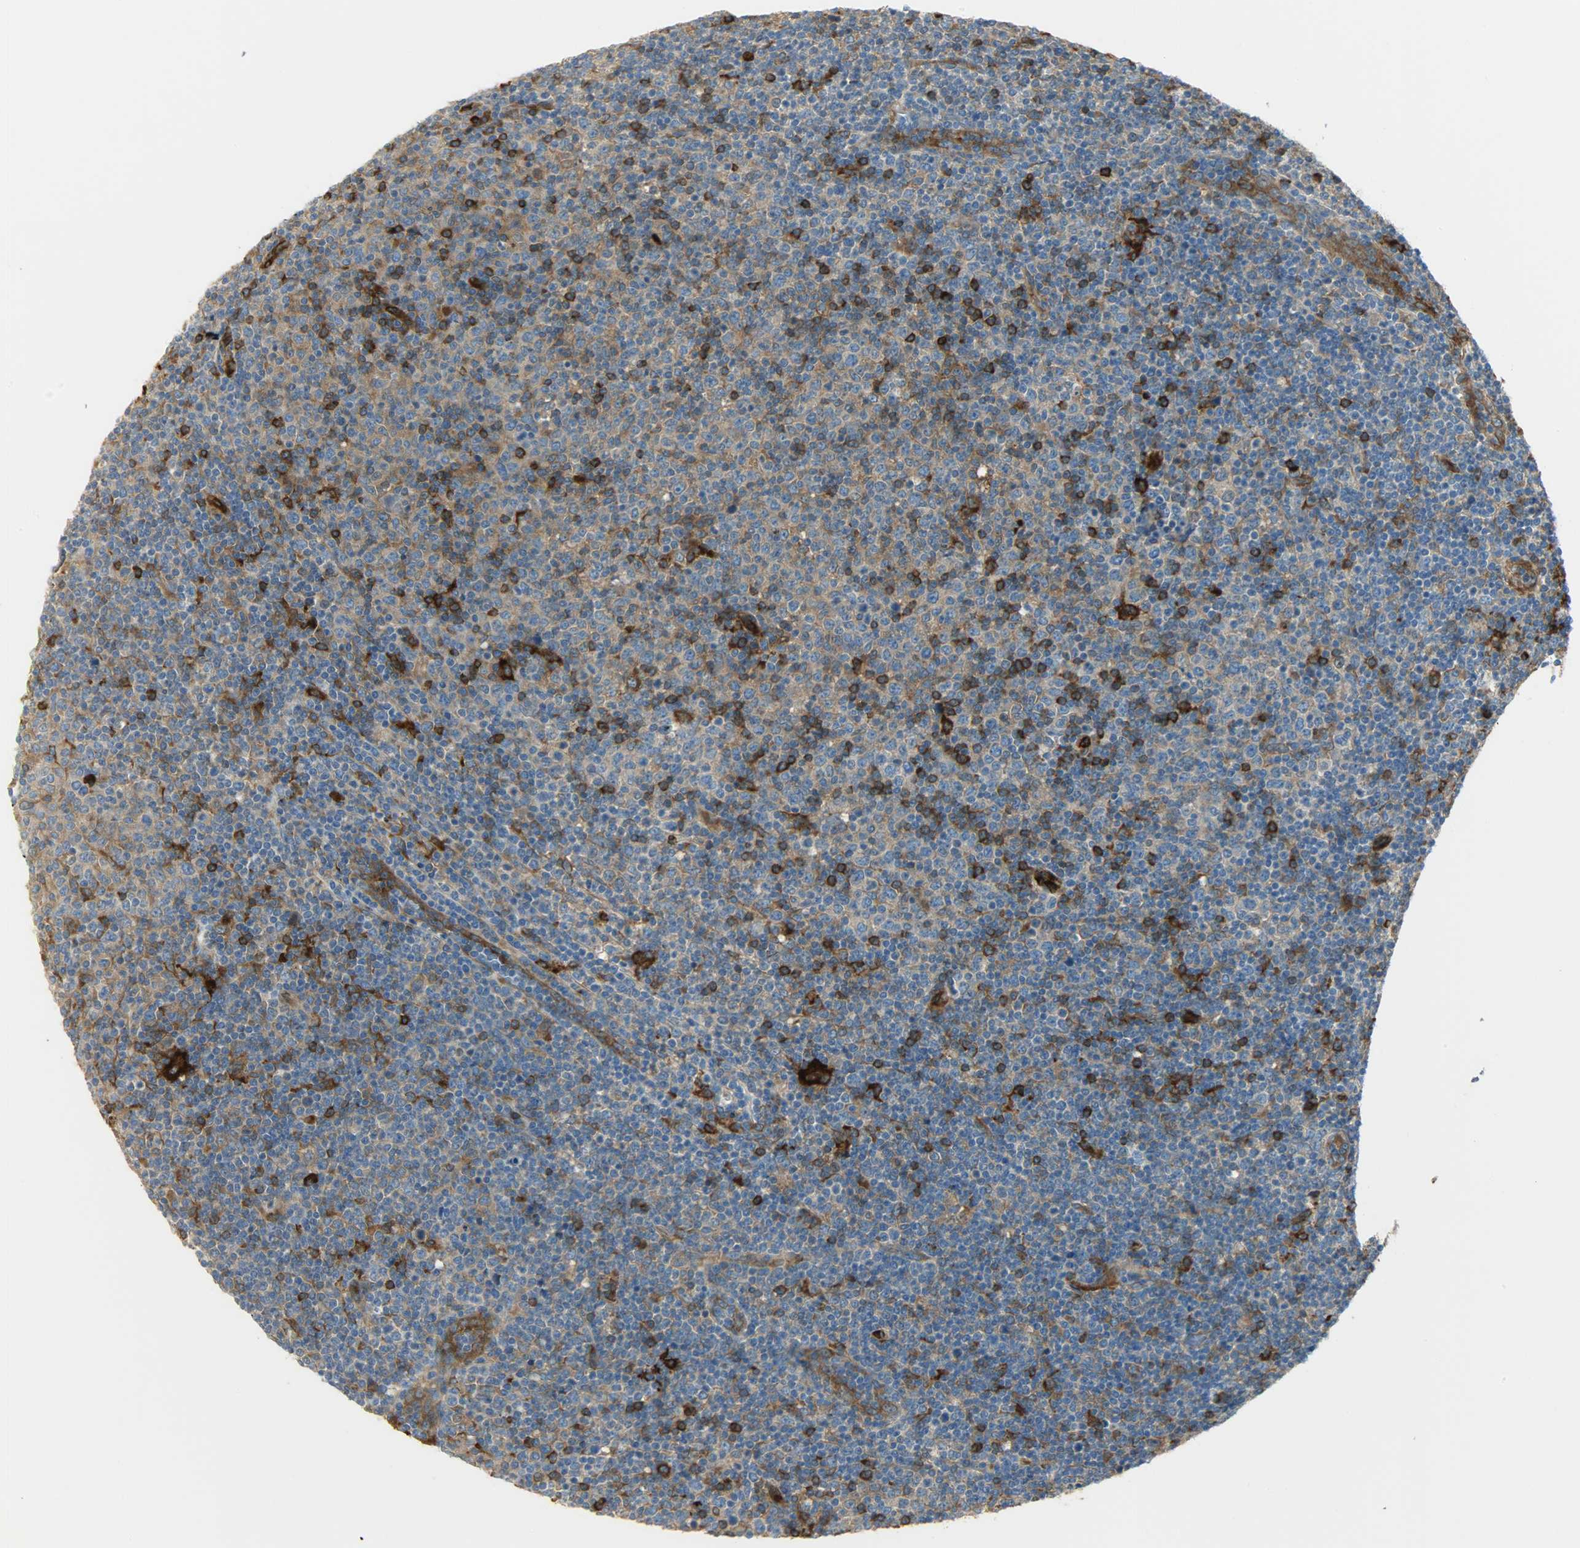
{"staining": {"intensity": "moderate", "quantity": ">75%", "location": "cytoplasmic/membranous"}, "tissue": "lymphoma", "cell_type": "Tumor cells", "image_type": "cancer", "snomed": [{"axis": "morphology", "description": "Malignant lymphoma, non-Hodgkin's type, Low grade"}, {"axis": "topography", "description": "Lymph node"}], "caption": "A micrograph of lymphoma stained for a protein displays moderate cytoplasmic/membranous brown staining in tumor cells.", "gene": "WARS1", "patient": {"sex": "male", "age": 70}}